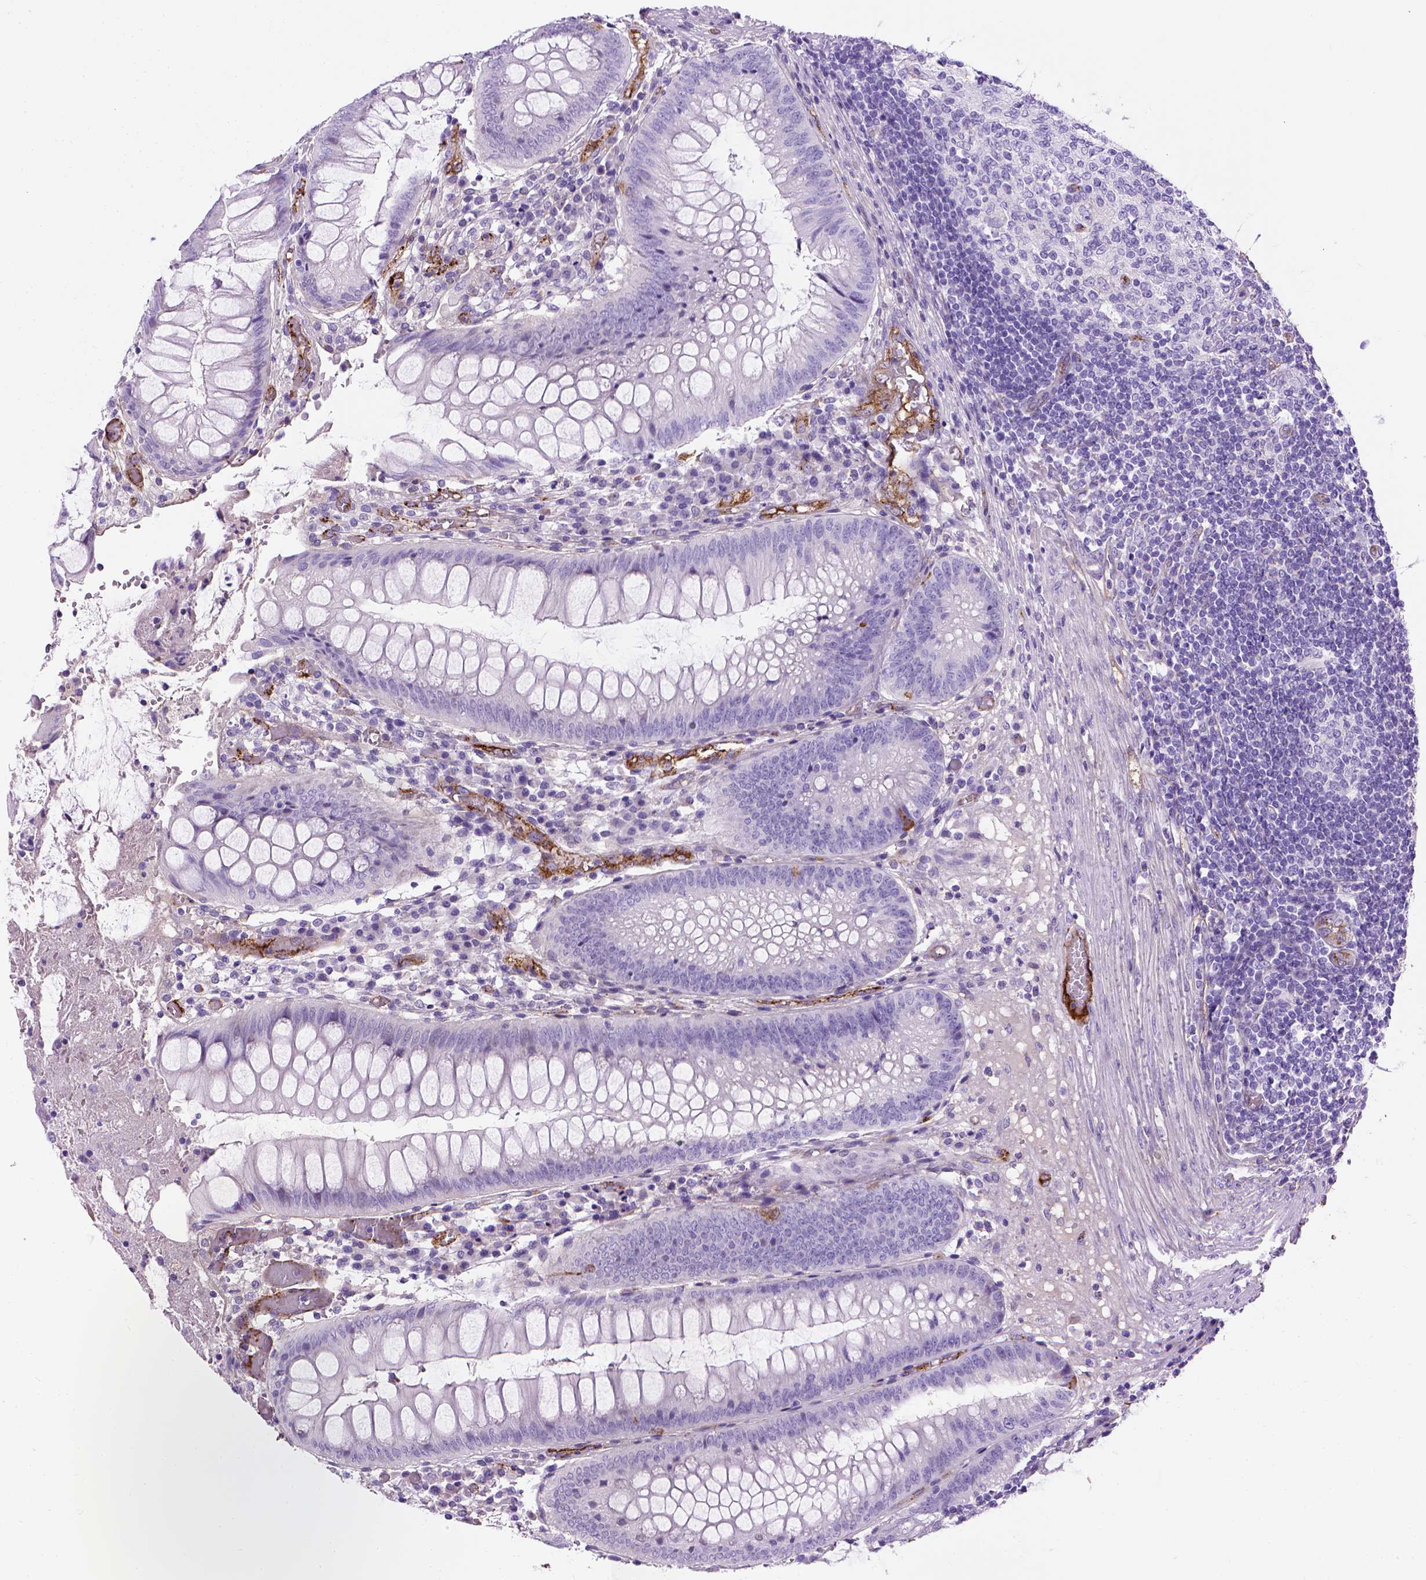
{"staining": {"intensity": "negative", "quantity": "none", "location": "none"}, "tissue": "appendix", "cell_type": "Glandular cells", "image_type": "normal", "snomed": [{"axis": "morphology", "description": "Normal tissue, NOS"}, {"axis": "morphology", "description": "Inflammation, NOS"}, {"axis": "topography", "description": "Appendix"}], "caption": "Immunohistochemistry of unremarkable human appendix displays no positivity in glandular cells. (DAB (3,3'-diaminobenzidine) IHC, high magnification).", "gene": "VWF", "patient": {"sex": "male", "age": 16}}